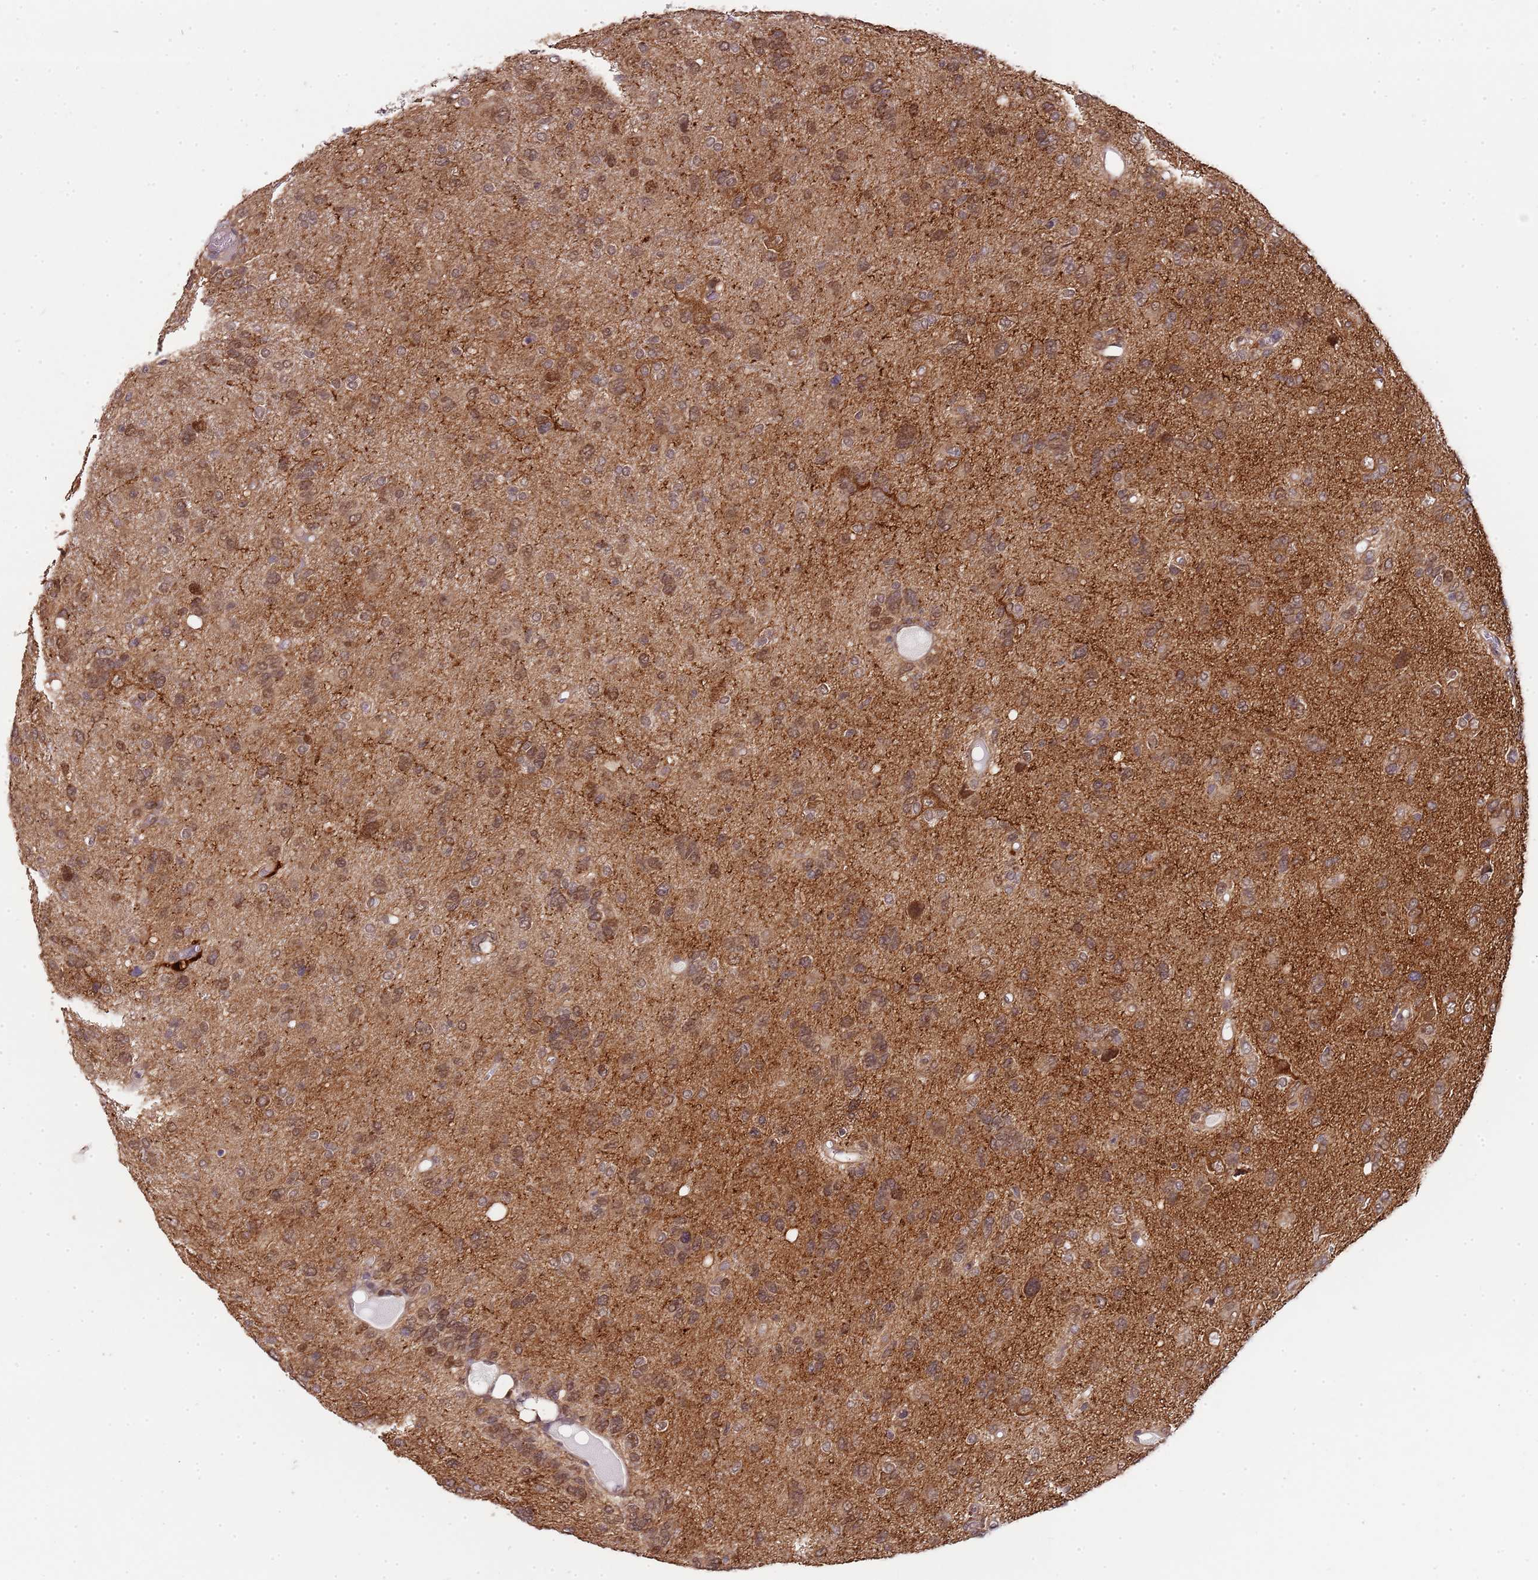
{"staining": {"intensity": "moderate", "quantity": ">75%", "location": "cytoplasmic/membranous,nuclear"}, "tissue": "glioma", "cell_type": "Tumor cells", "image_type": "cancer", "snomed": [{"axis": "morphology", "description": "Glioma, malignant, High grade"}, {"axis": "topography", "description": "Brain"}], "caption": "Glioma stained with a brown dye exhibits moderate cytoplasmic/membranous and nuclear positive positivity in about >75% of tumor cells.", "gene": "EDC3", "patient": {"sex": "female", "age": 59}}